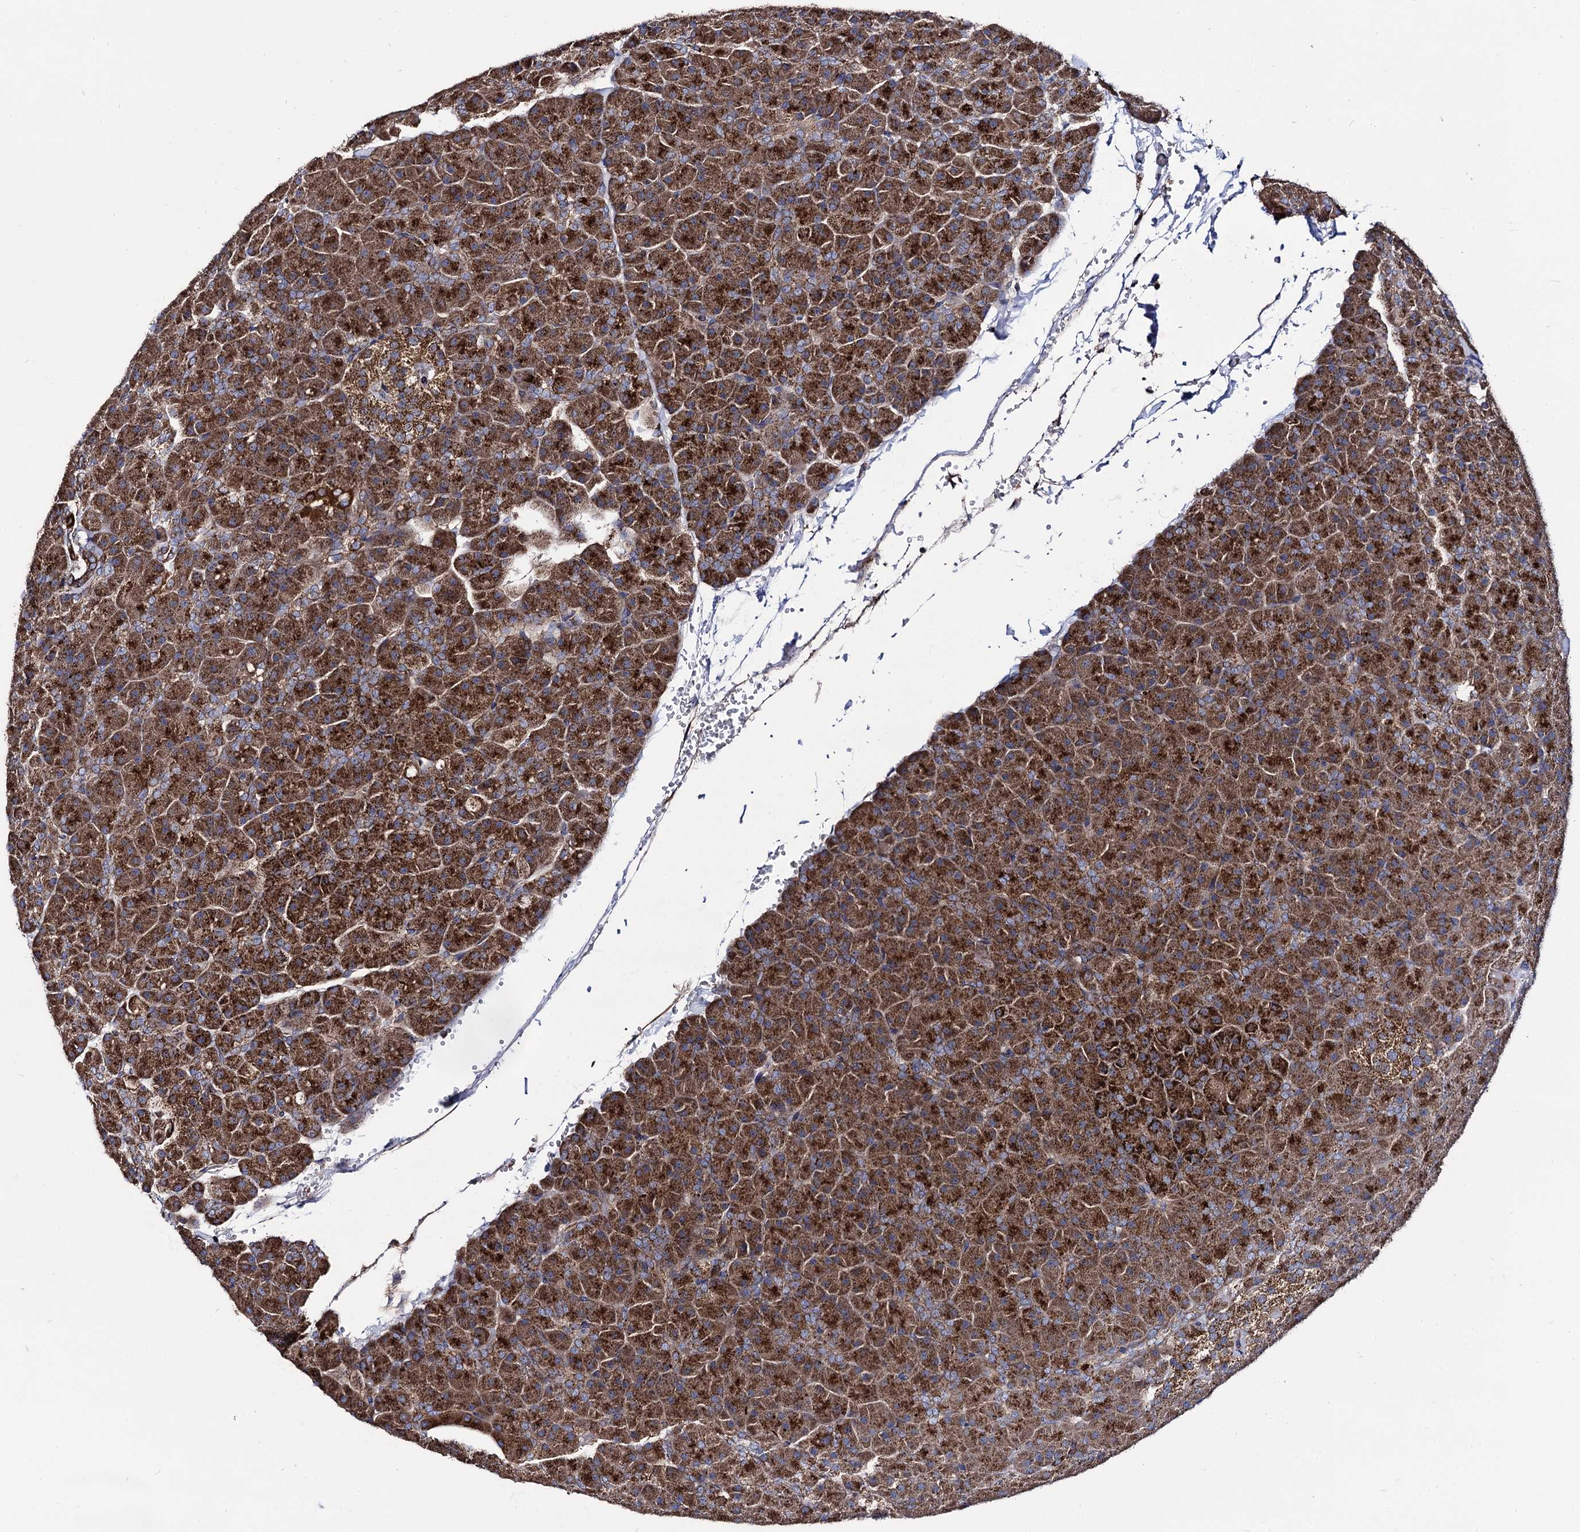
{"staining": {"intensity": "strong", "quantity": ">75%", "location": "cytoplasmic/membranous"}, "tissue": "pancreas", "cell_type": "Exocrine glandular cells", "image_type": "normal", "snomed": [{"axis": "morphology", "description": "Normal tissue, NOS"}, {"axis": "topography", "description": "Pancreas"}], "caption": "The immunohistochemical stain shows strong cytoplasmic/membranous staining in exocrine glandular cells of normal pancreas.", "gene": "IQCH", "patient": {"sex": "male", "age": 36}}